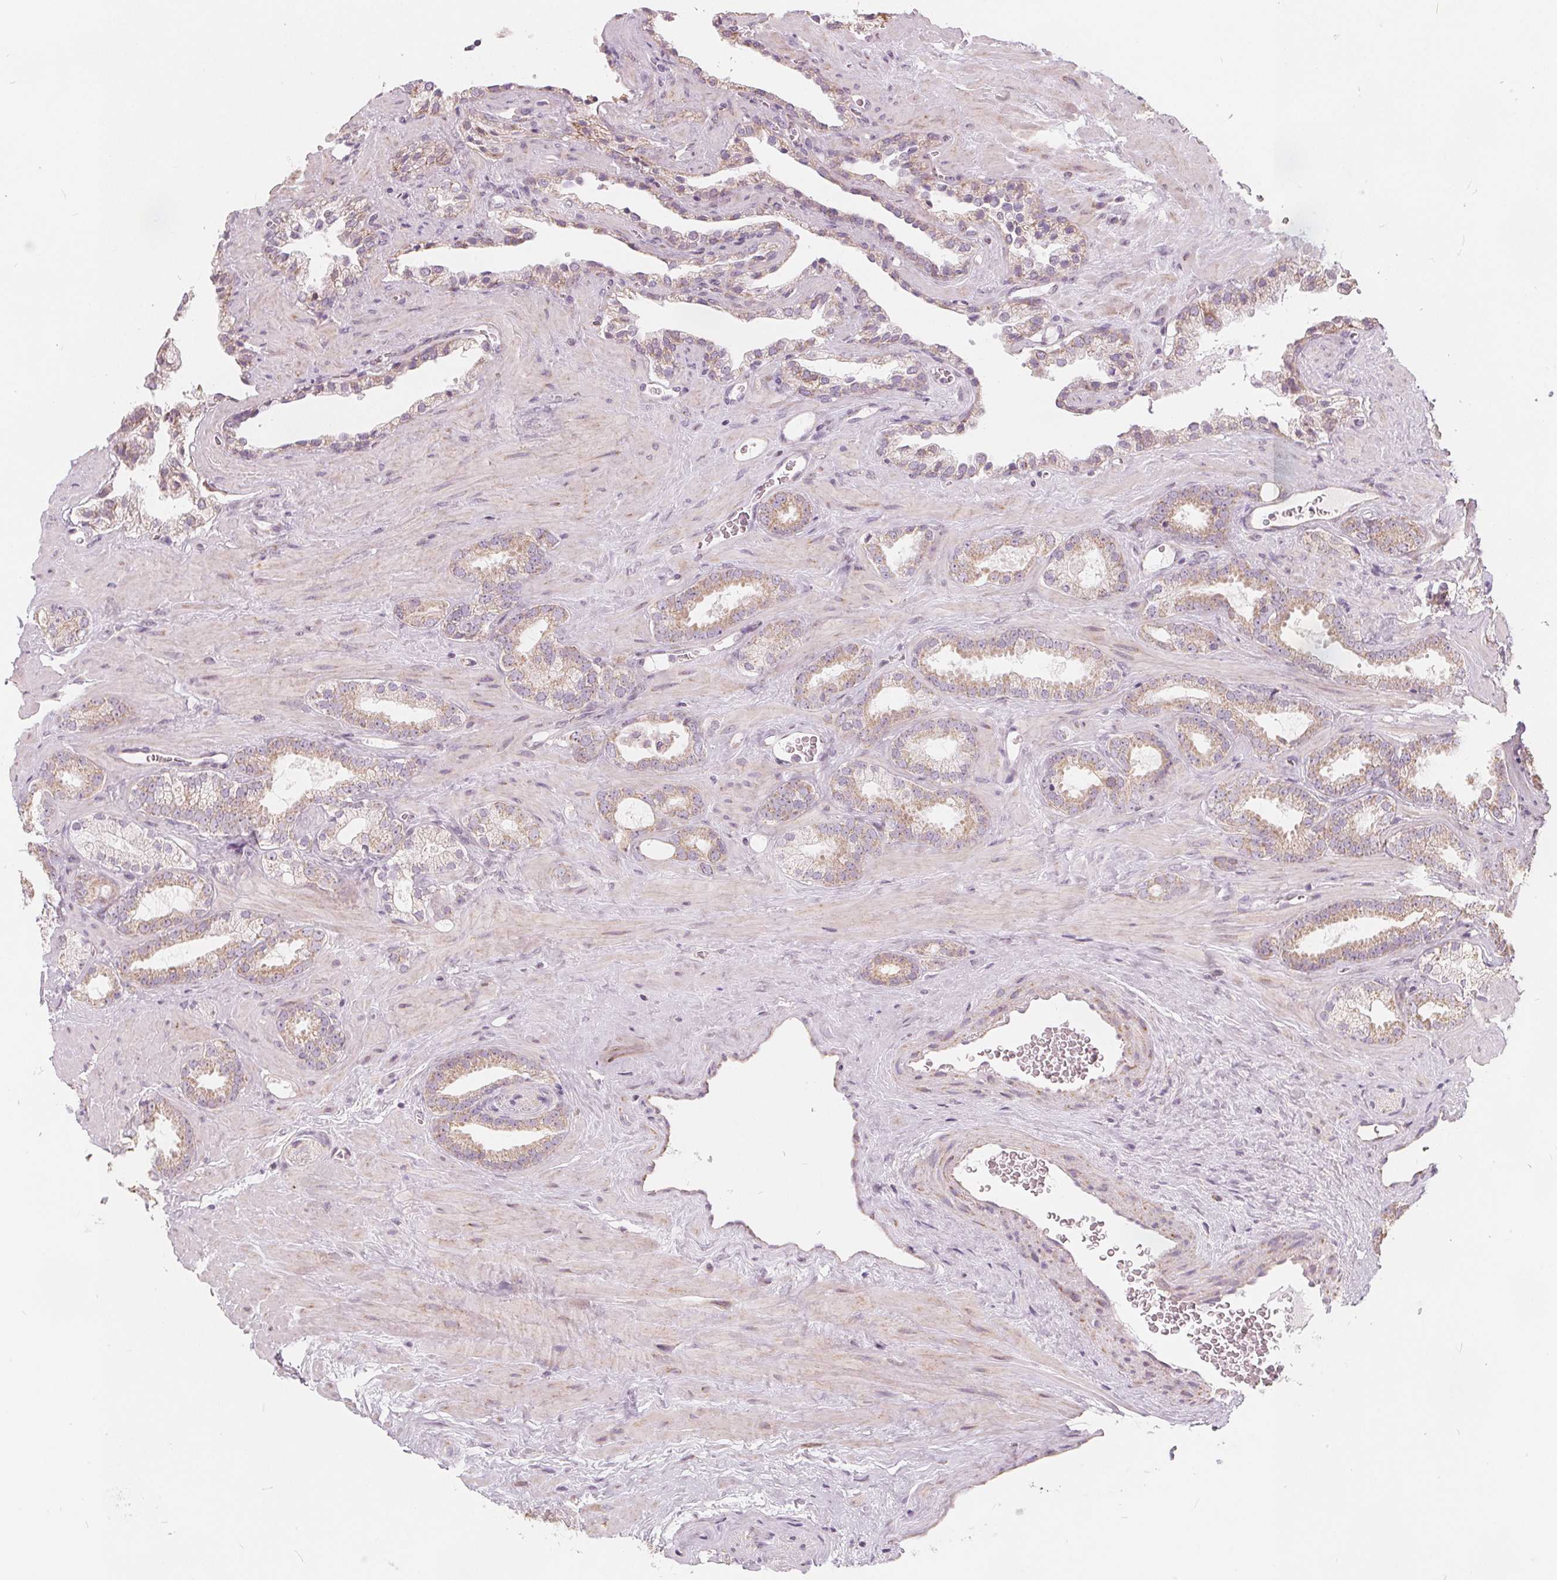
{"staining": {"intensity": "moderate", "quantity": ">75%", "location": "cytoplasmic/membranous"}, "tissue": "prostate cancer", "cell_type": "Tumor cells", "image_type": "cancer", "snomed": [{"axis": "morphology", "description": "Adenocarcinoma, Low grade"}, {"axis": "topography", "description": "Prostate"}], "caption": "IHC histopathology image of neoplastic tissue: prostate low-grade adenocarcinoma stained using IHC exhibits medium levels of moderate protein expression localized specifically in the cytoplasmic/membranous of tumor cells, appearing as a cytoplasmic/membranous brown color.", "gene": "NUP210L", "patient": {"sex": "male", "age": 62}}